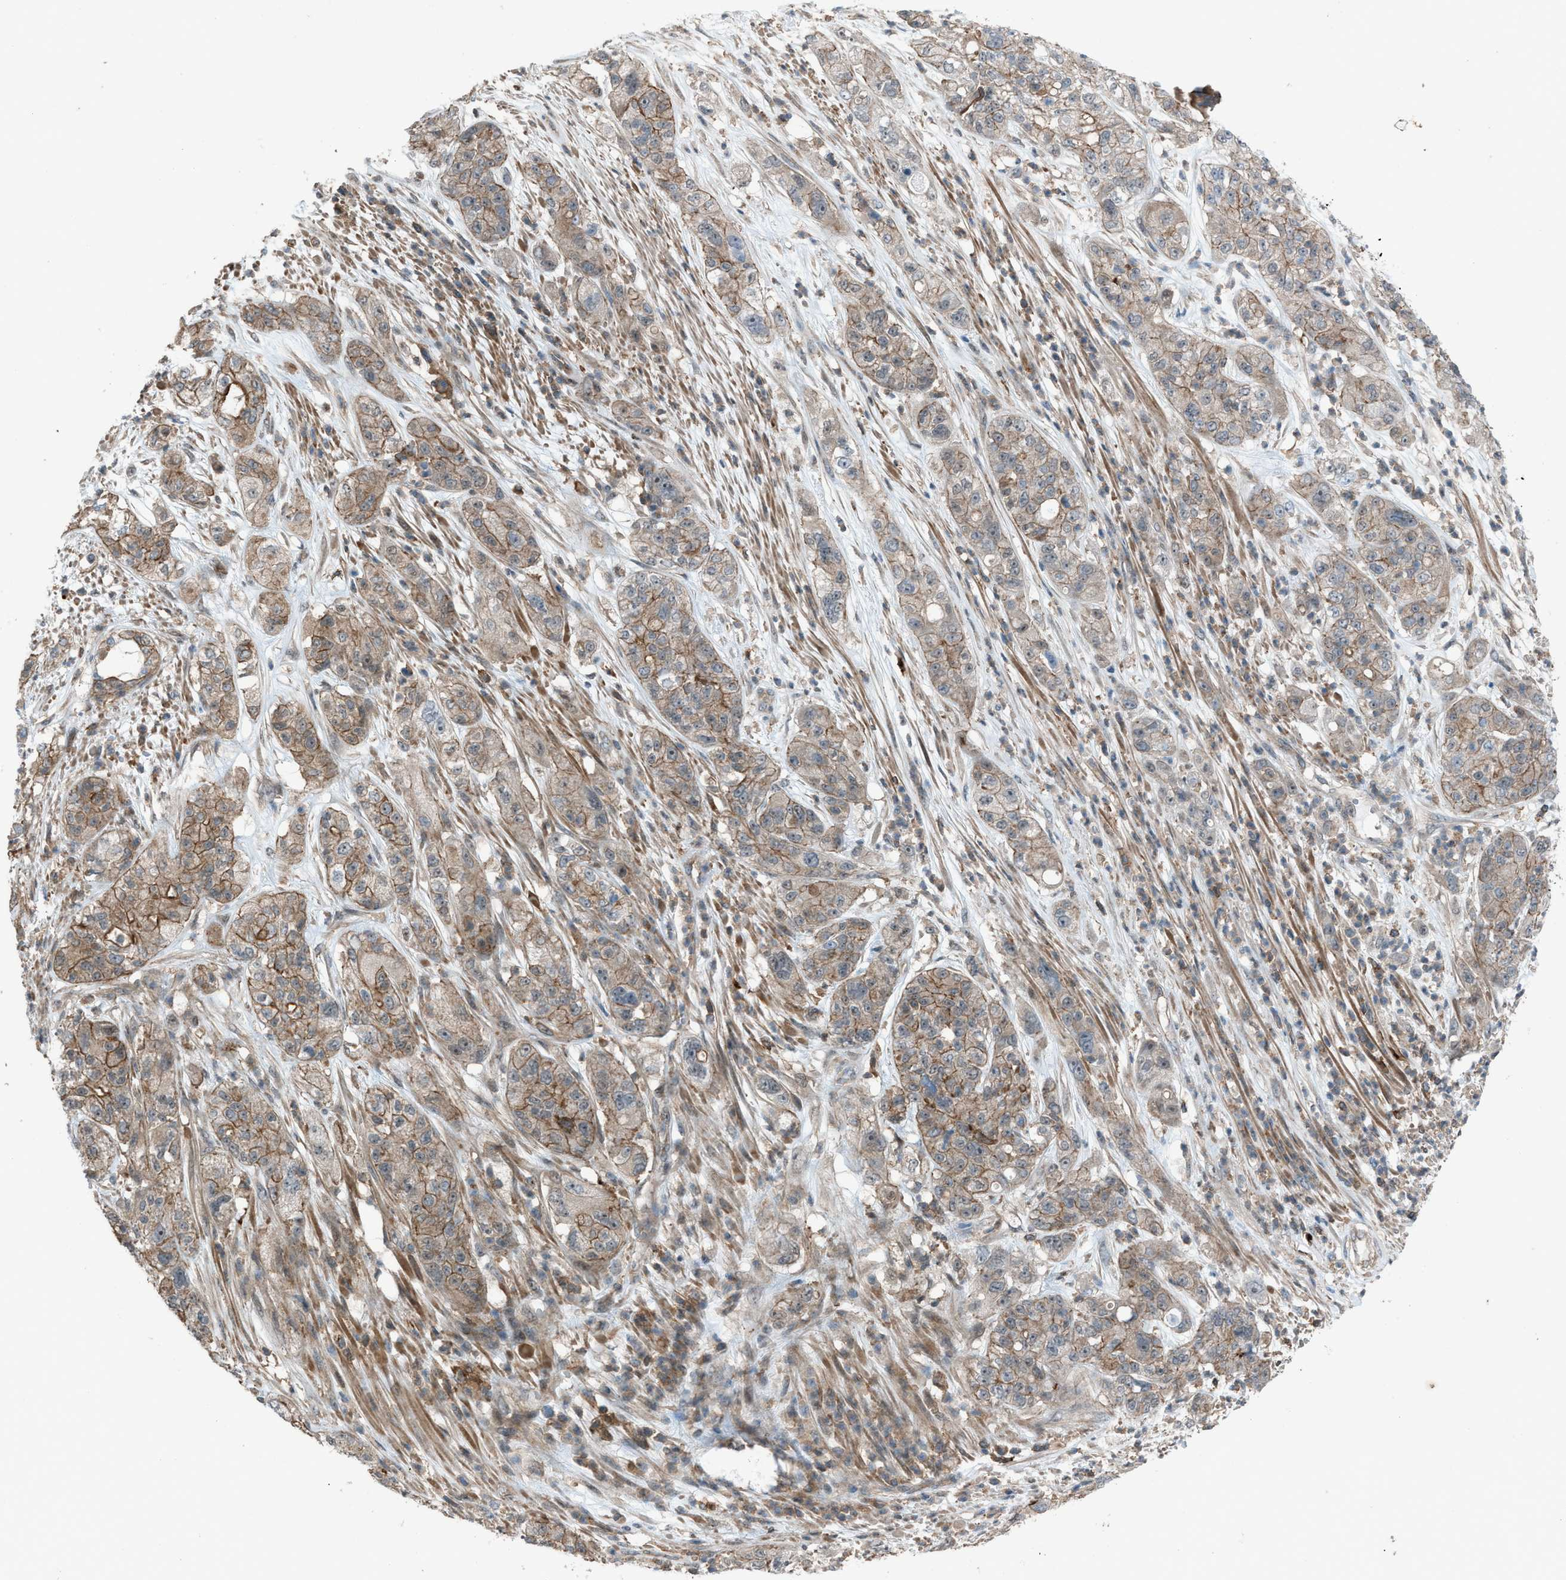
{"staining": {"intensity": "moderate", "quantity": ">75%", "location": "cytoplasmic/membranous"}, "tissue": "pancreatic cancer", "cell_type": "Tumor cells", "image_type": "cancer", "snomed": [{"axis": "morphology", "description": "Adenocarcinoma, NOS"}, {"axis": "topography", "description": "Pancreas"}], "caption": "Adenocarcinoma (pancreatic) stained for a protein (brown) displays moderate cytoplasmic/membranous positive positivity in approximately >75% of tumor cells.", "gene": "DYRK1A", "patient": {"sex": "female", "age": 78}}